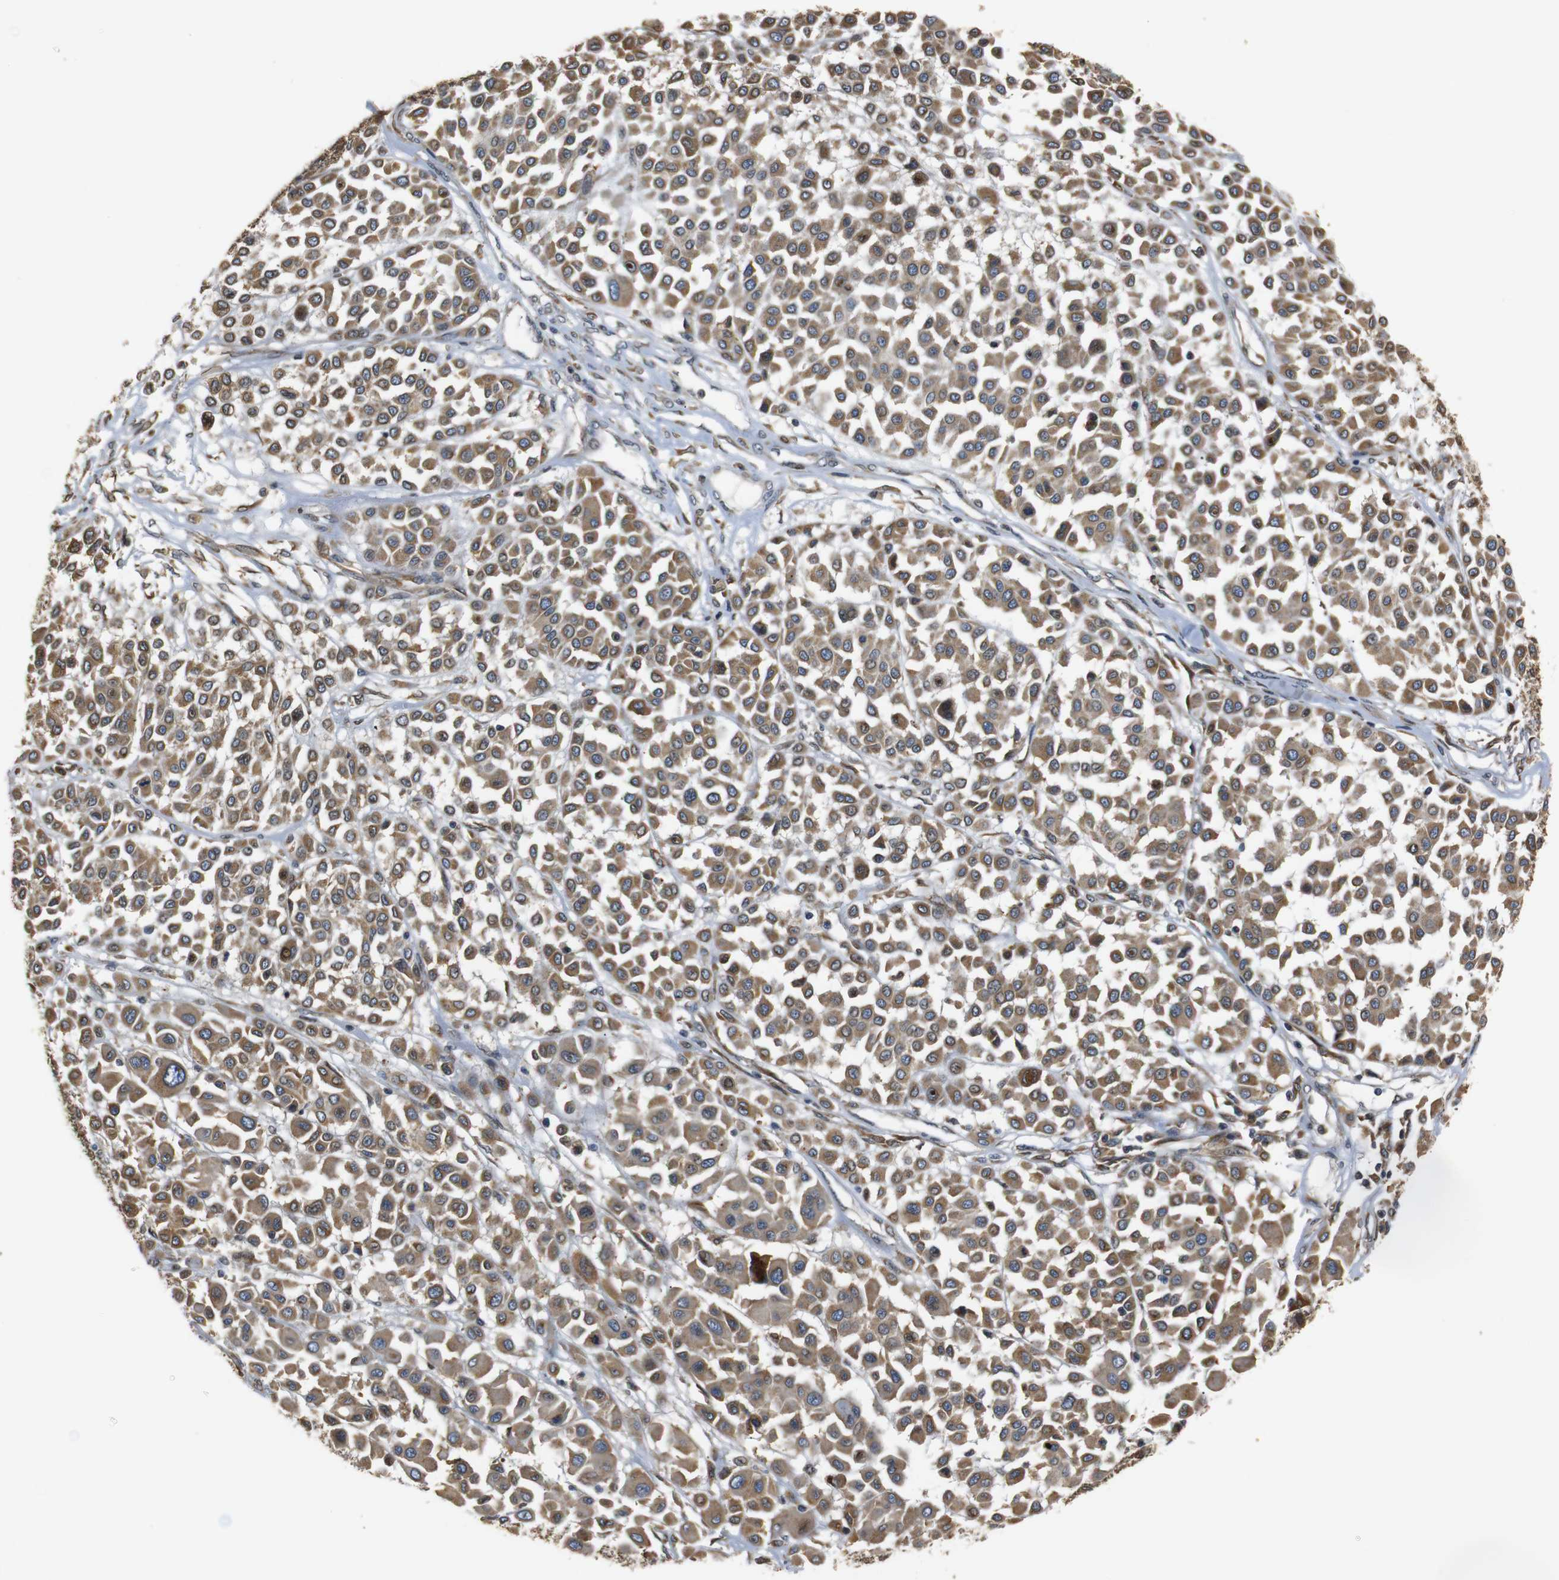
{"staining": {"intensity": "moderate", "quantity": ">75%", "location": "cytoplasmic/membranous"}, "tissue": "melanoma", "cell_type": "Tumor cells", "image_type": "cancer", "snomed": [{"axis": "morphology", "description": "Malignant melanoma, Metastatic site"}, {"axis": "topography", "description": "Soft tissue"}], "caption": "Protein staining of malignant melanoma (metastatic site) tissue shows moderate cytoplasmic/membranous expression in approximately >75% of tumor cells.", "gene": "TMED2", "patient": {"sex": "male", "age": 41}}